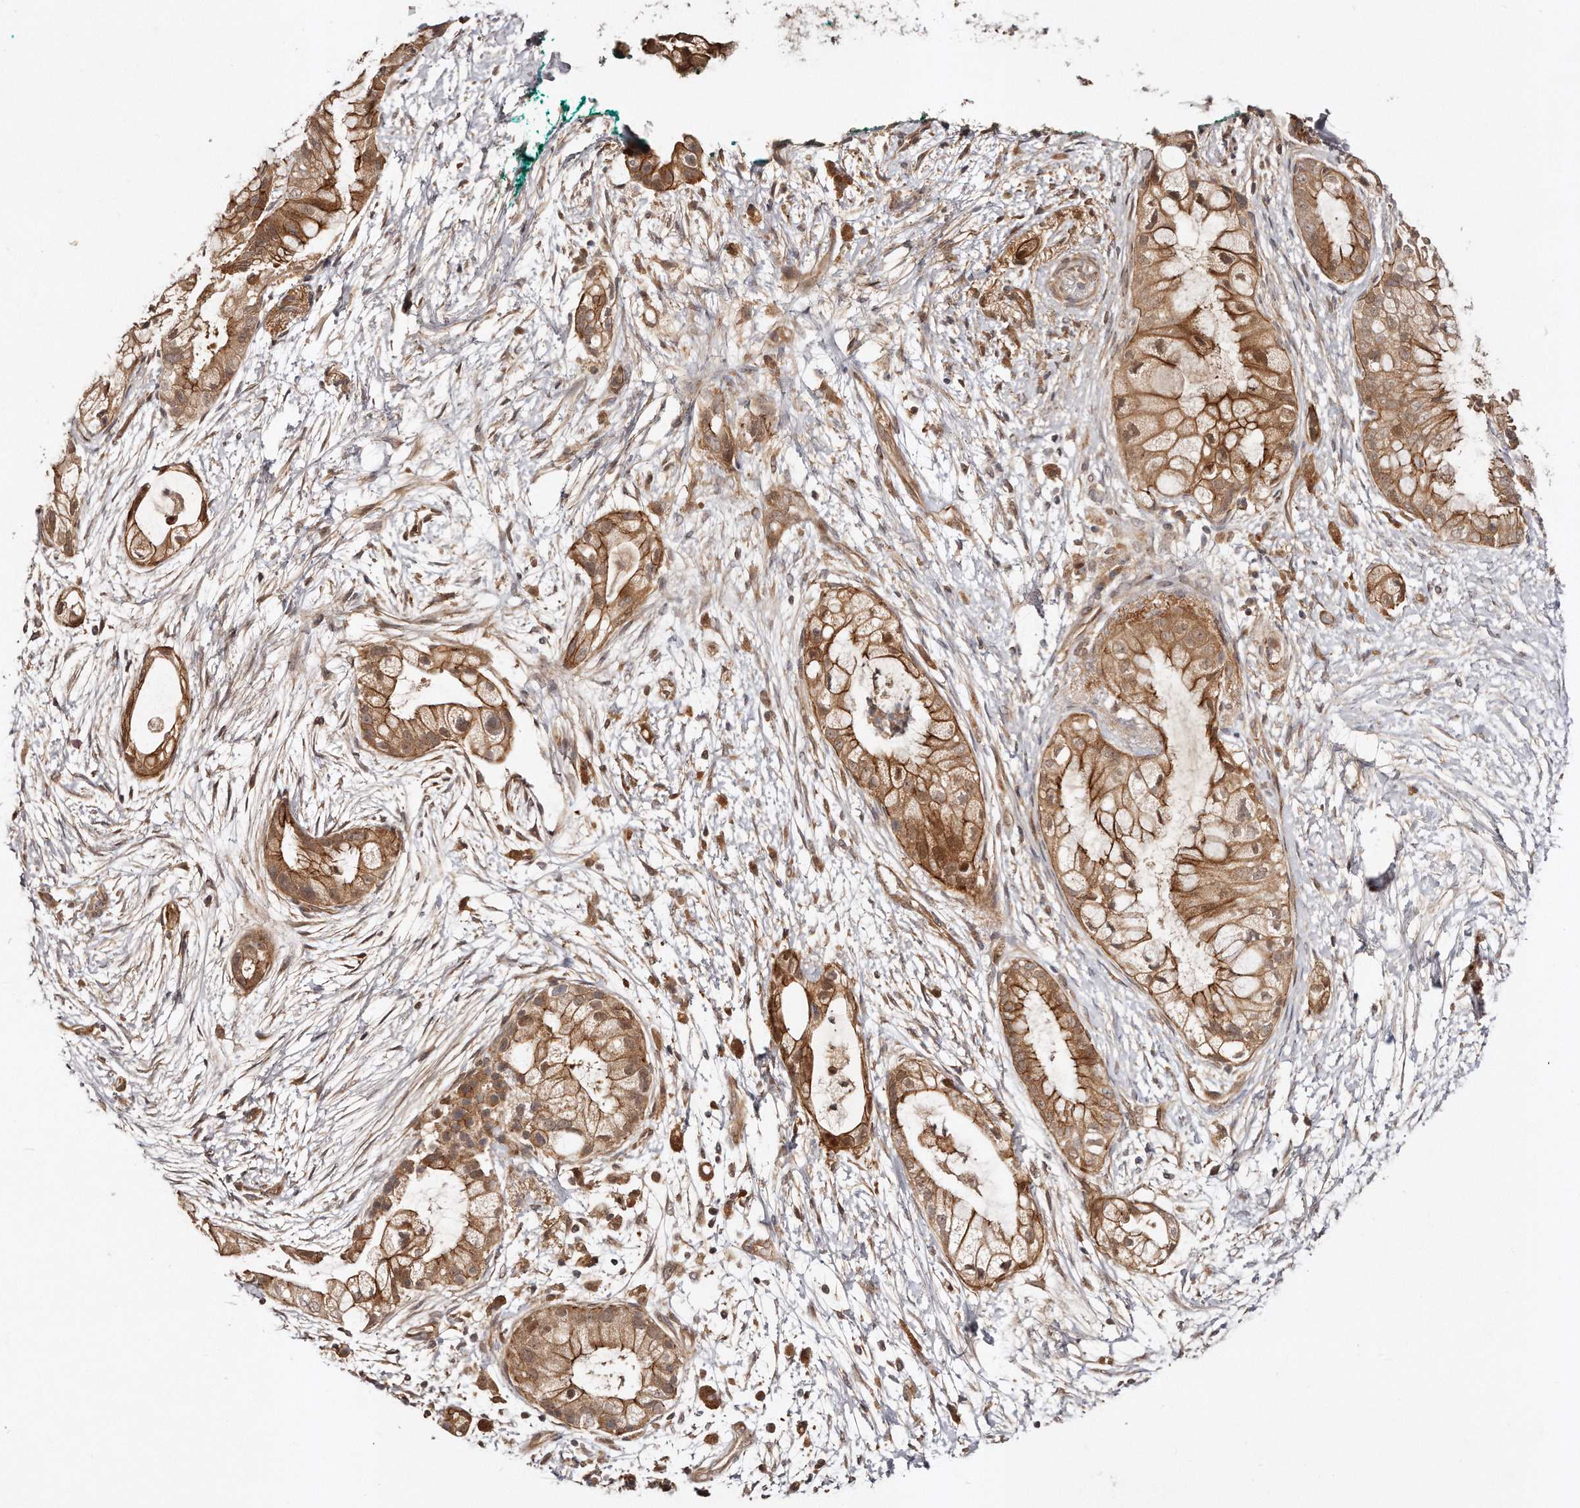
{"staining": {"intensity": "moderate", "quantity": ">75%", "location": "cytoplasmic/membranous"}, "tissue": "pancreatic cancer", "cell_type": "Tumor cells", "image_type": "cancer", "snomed": [{"axis": "morphology", "description": "Adenocarcinoma, NOS"}, {"axis": "topography", "description": "Pancreas"}], "caption": "Immunohistochemical staining of human pancreatic cancer (adenocarcinoma) displays medium levels of moderate cytoplasmic/membranous positivity in about >75% of tumor cells. (Stains: DAB (3,3'-diaminobenzidine) in brown, nuclei in blue, Microscopy: brightfield microscopy at high magnification).", "gene": "GBP4", "patient": {"sex": "male", "age": 53}}